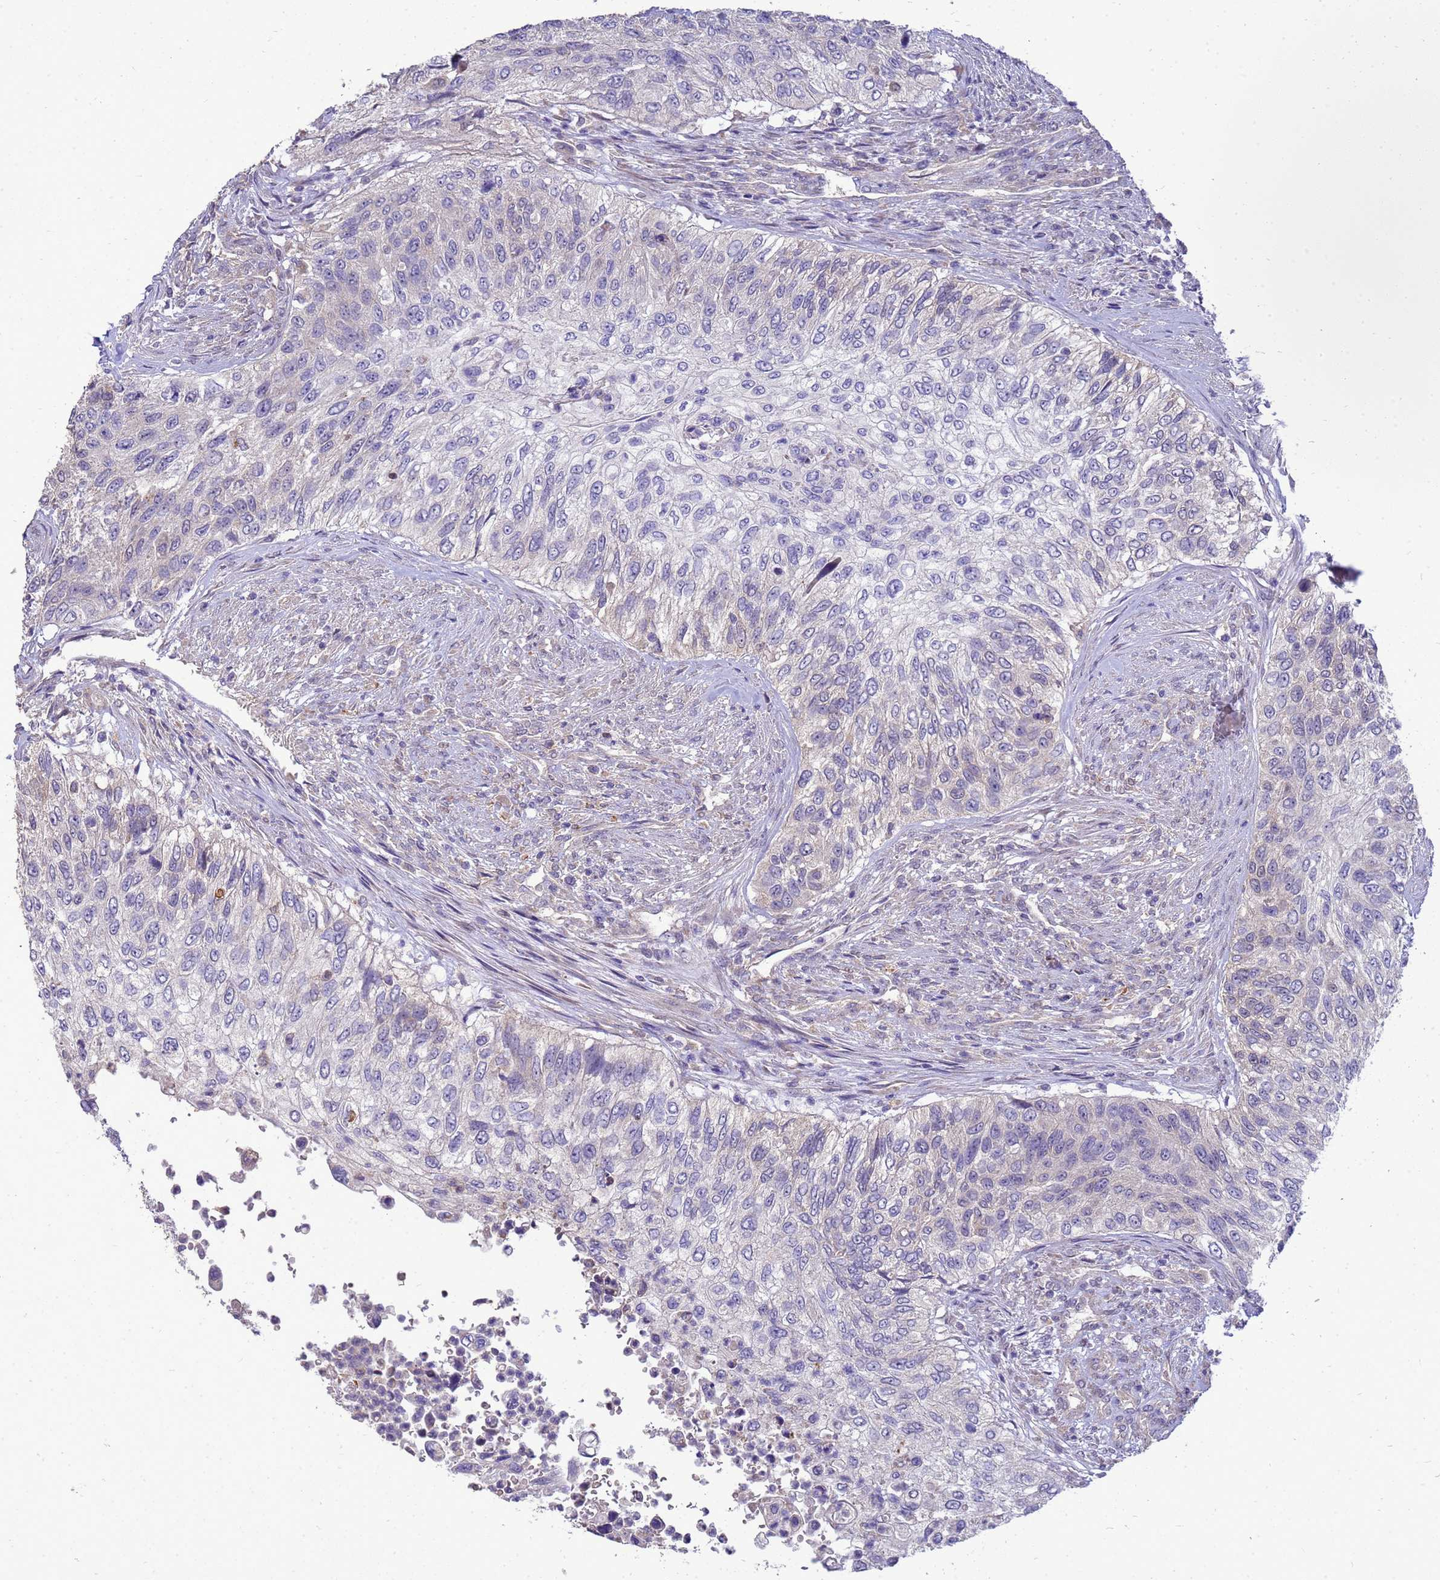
{"staining": {"intensity": "negative", "quantity": "none", "location": "none"}, "tissue": "urothelial cancer", "cell_type": "Tumor cells", "image_type": "cancer", "snomed": [{"axis": "morphology", "description": "Urothelial carcinoma, High grade"}, {"axis": "topography", "description": "Urinary bladder"}], "caption": "High power microscopy histopathology image of an immunohistochemistry photomicrograph of urothelial carcinoma (high-grade), revealing no significant expression in tumor cells.", "gene": "EIF4EBP3", "patient": {"sex": "female", "age": 60}}